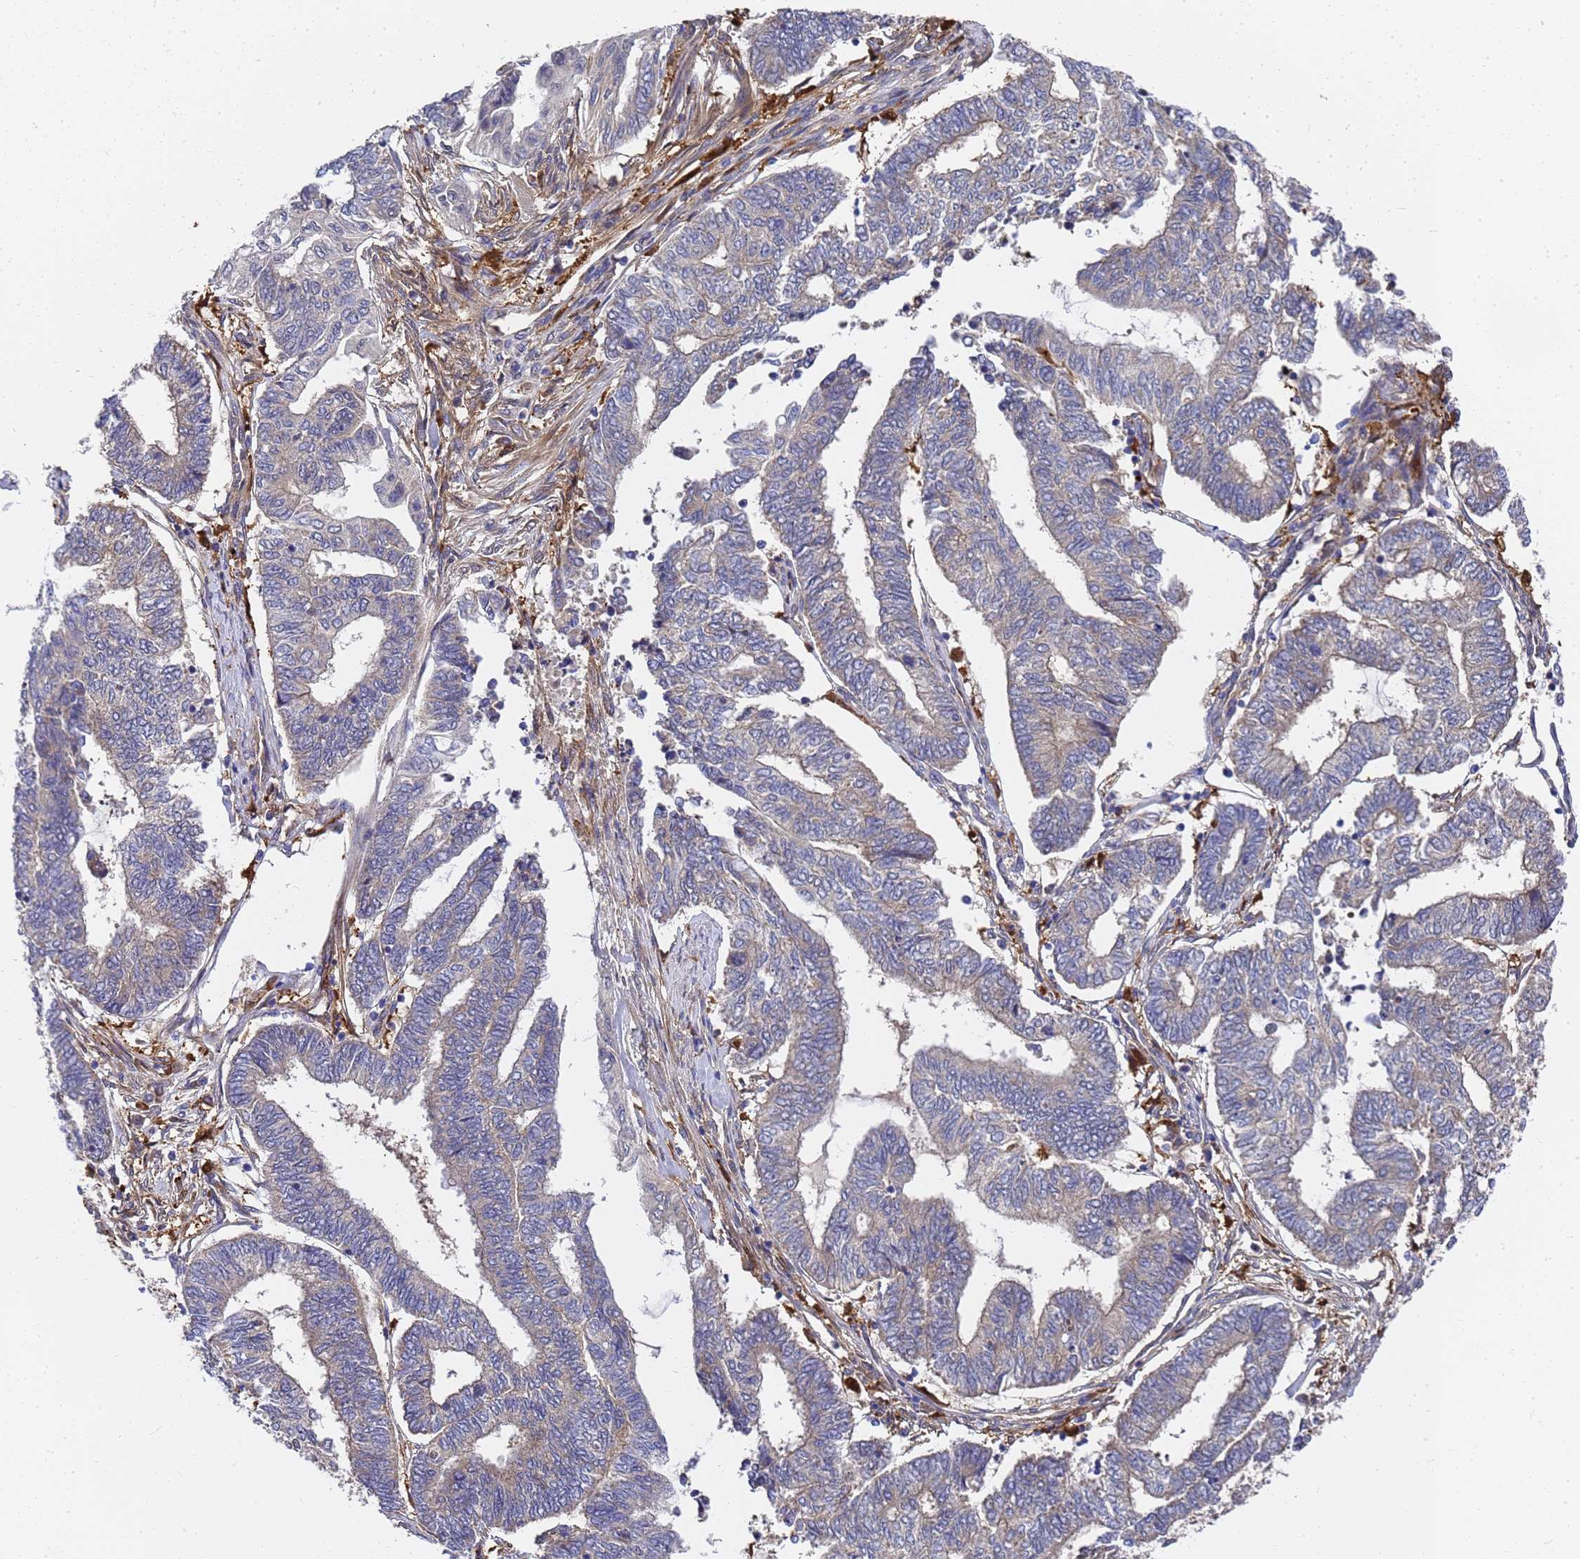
{"staining": {"intensity": "negative", "quantity": "none", "location": "none"}, "tissue": "endometrial cancer", "cell_type": "Tumor cells", "image_type": "cancer", "snomed": [{"axis": "morphology", "description": "Adenocarcinoma, NOS"}, {"axis": "topography", "description": "Uterus"}, {"axis": "topography", "description": "Endometrium"}], "caption": "Immunohistochemistry photomicrograph of neoplastic tissue: human endometrial cancer stained with DAB shows no significant protein expression in tumor cells.", "gene": "SLC35E2B", "patient": {"sex": "female", "age": 70}}